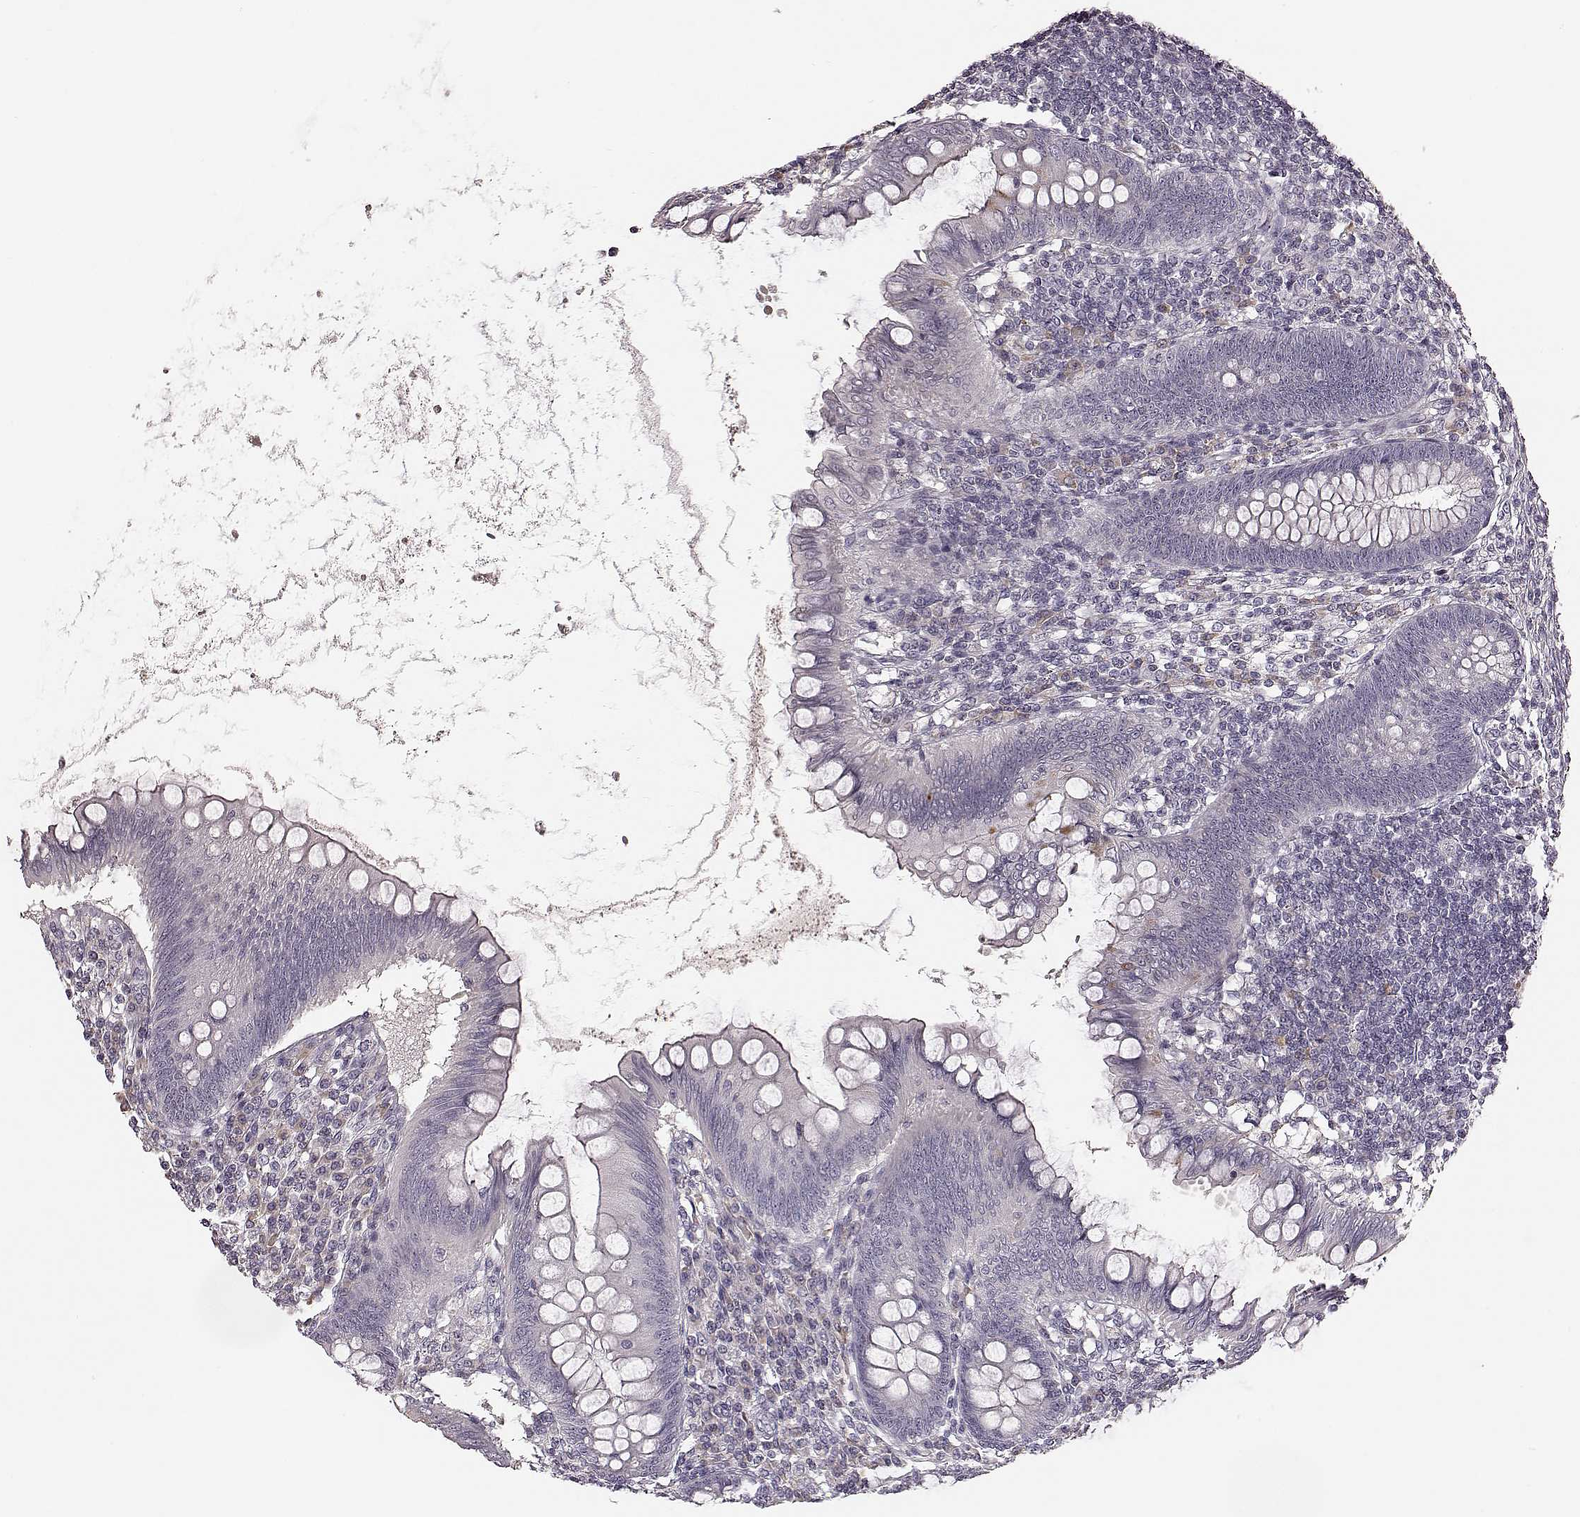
{"staining": {"intensity": "negative", "quantity": "none", "location": "none"}, "tissue": "appendix", "cell_type": "Glandular cells", "image_type": "normal", "snomed": [{"axis": "morphology", "description": "Normal tissue, NOS"}, {"axis": "topography", "description": "Appendix"}], "caption": "The histopathology image displays no staining of glandular cells in unremarkable appendix. (Immunohistochemistry (ihc), brightfield microscopy, high magnification).", "gene": "MIA", "patient": {"sex": "female", "age": 57}}